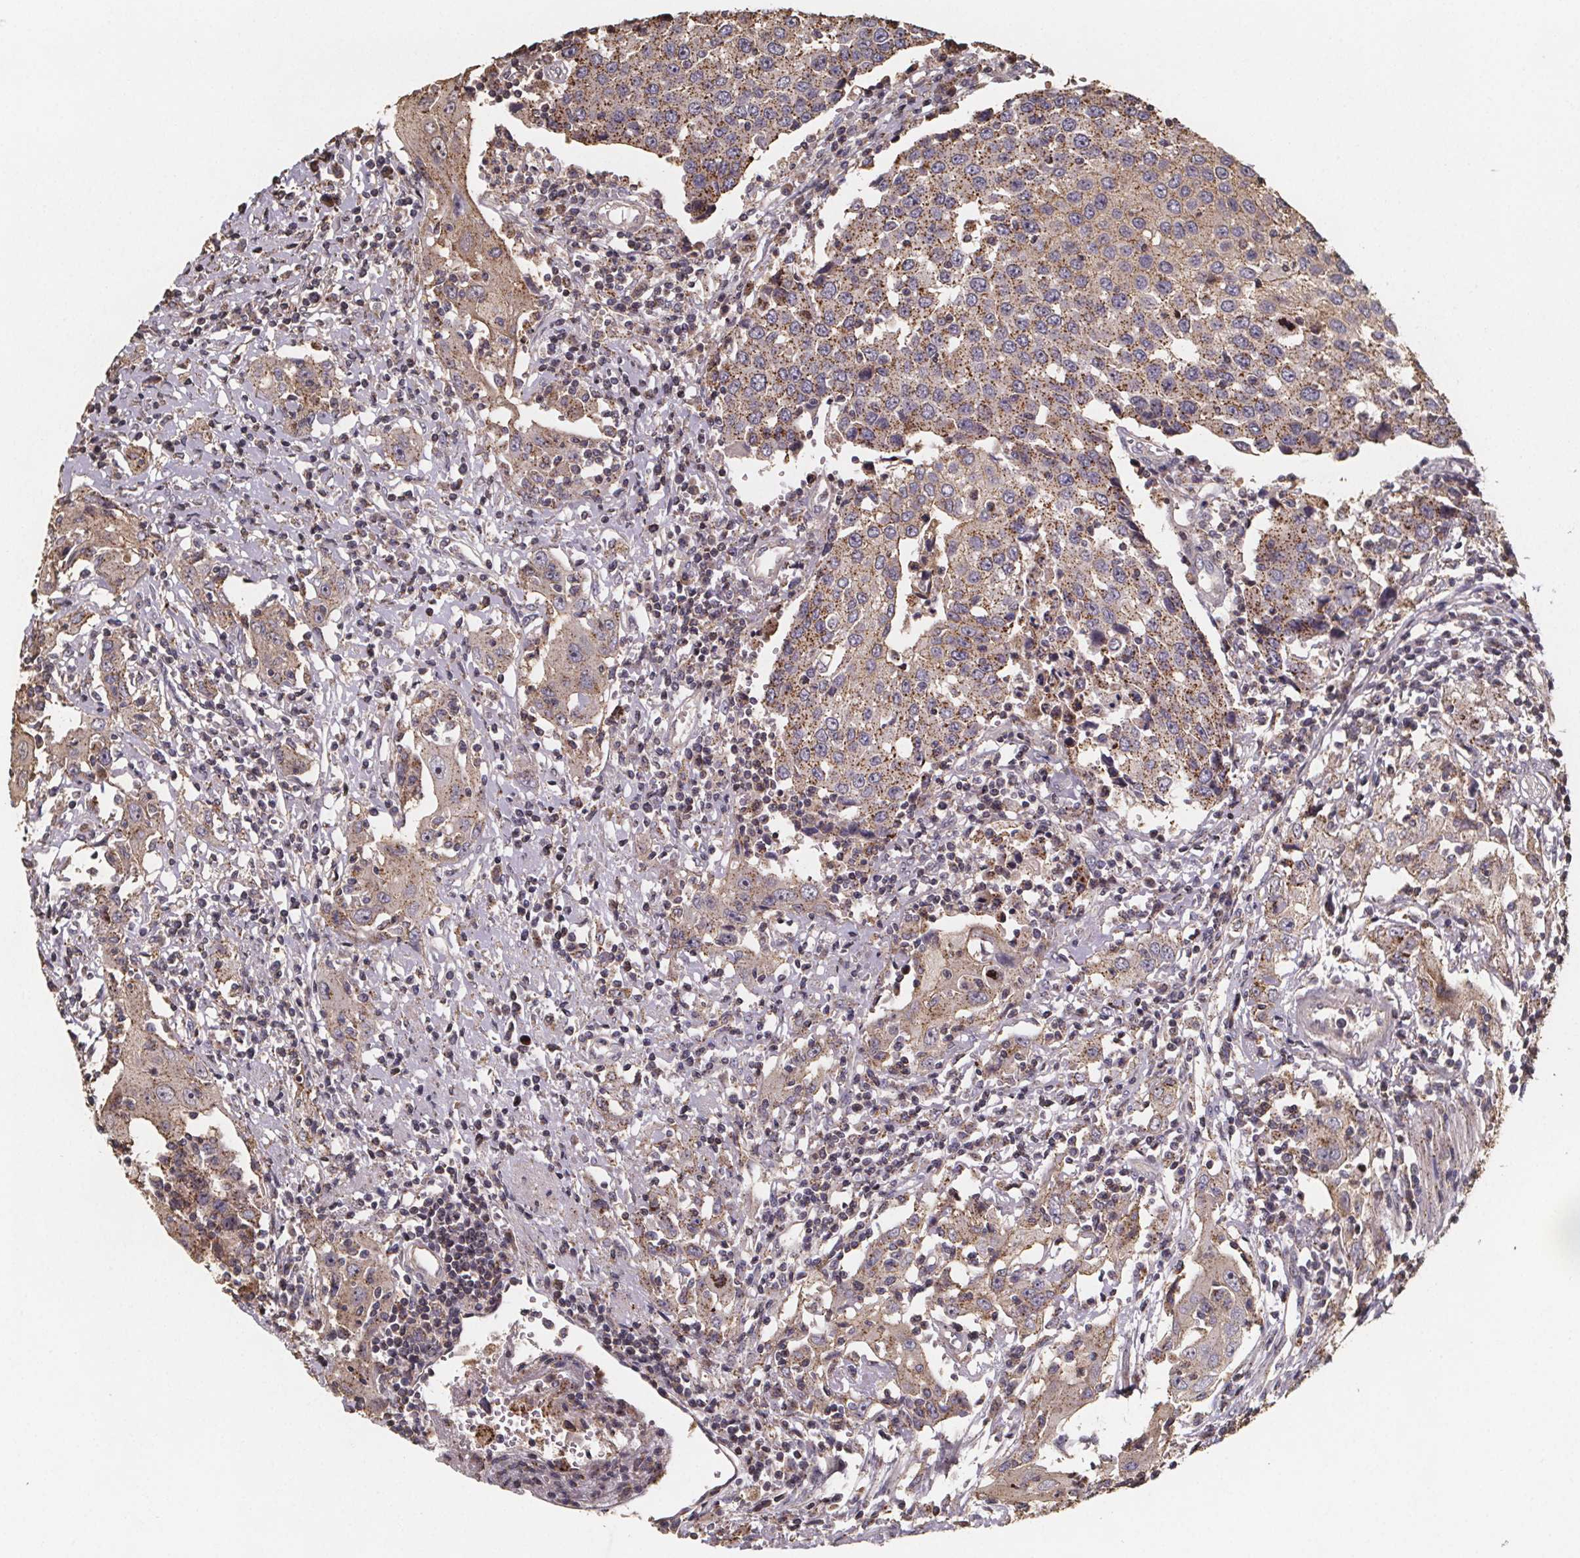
{"staining": {"intensity": "moderate", "quantity": "25%-75%", "location": "cytoplasmic/membranous"}, "tissue": "urothelial cancer", "cell_type": "Tumor cells", "image_type": "cancer", "snomed": [{"axis": "morphology", "description": "Urothelial carcinoma, High grade"}, {"axis": "topography", "description": "Urinary bladder"}], "caption": "Urothelial cancer tissue shows moderate cytoplasmic/membranous staining in about 25%-75% of tumor cells, visualized by immunohistochemistry.", "gene": "ZNF879", "patient": {"sex": "female", "age": 85}}